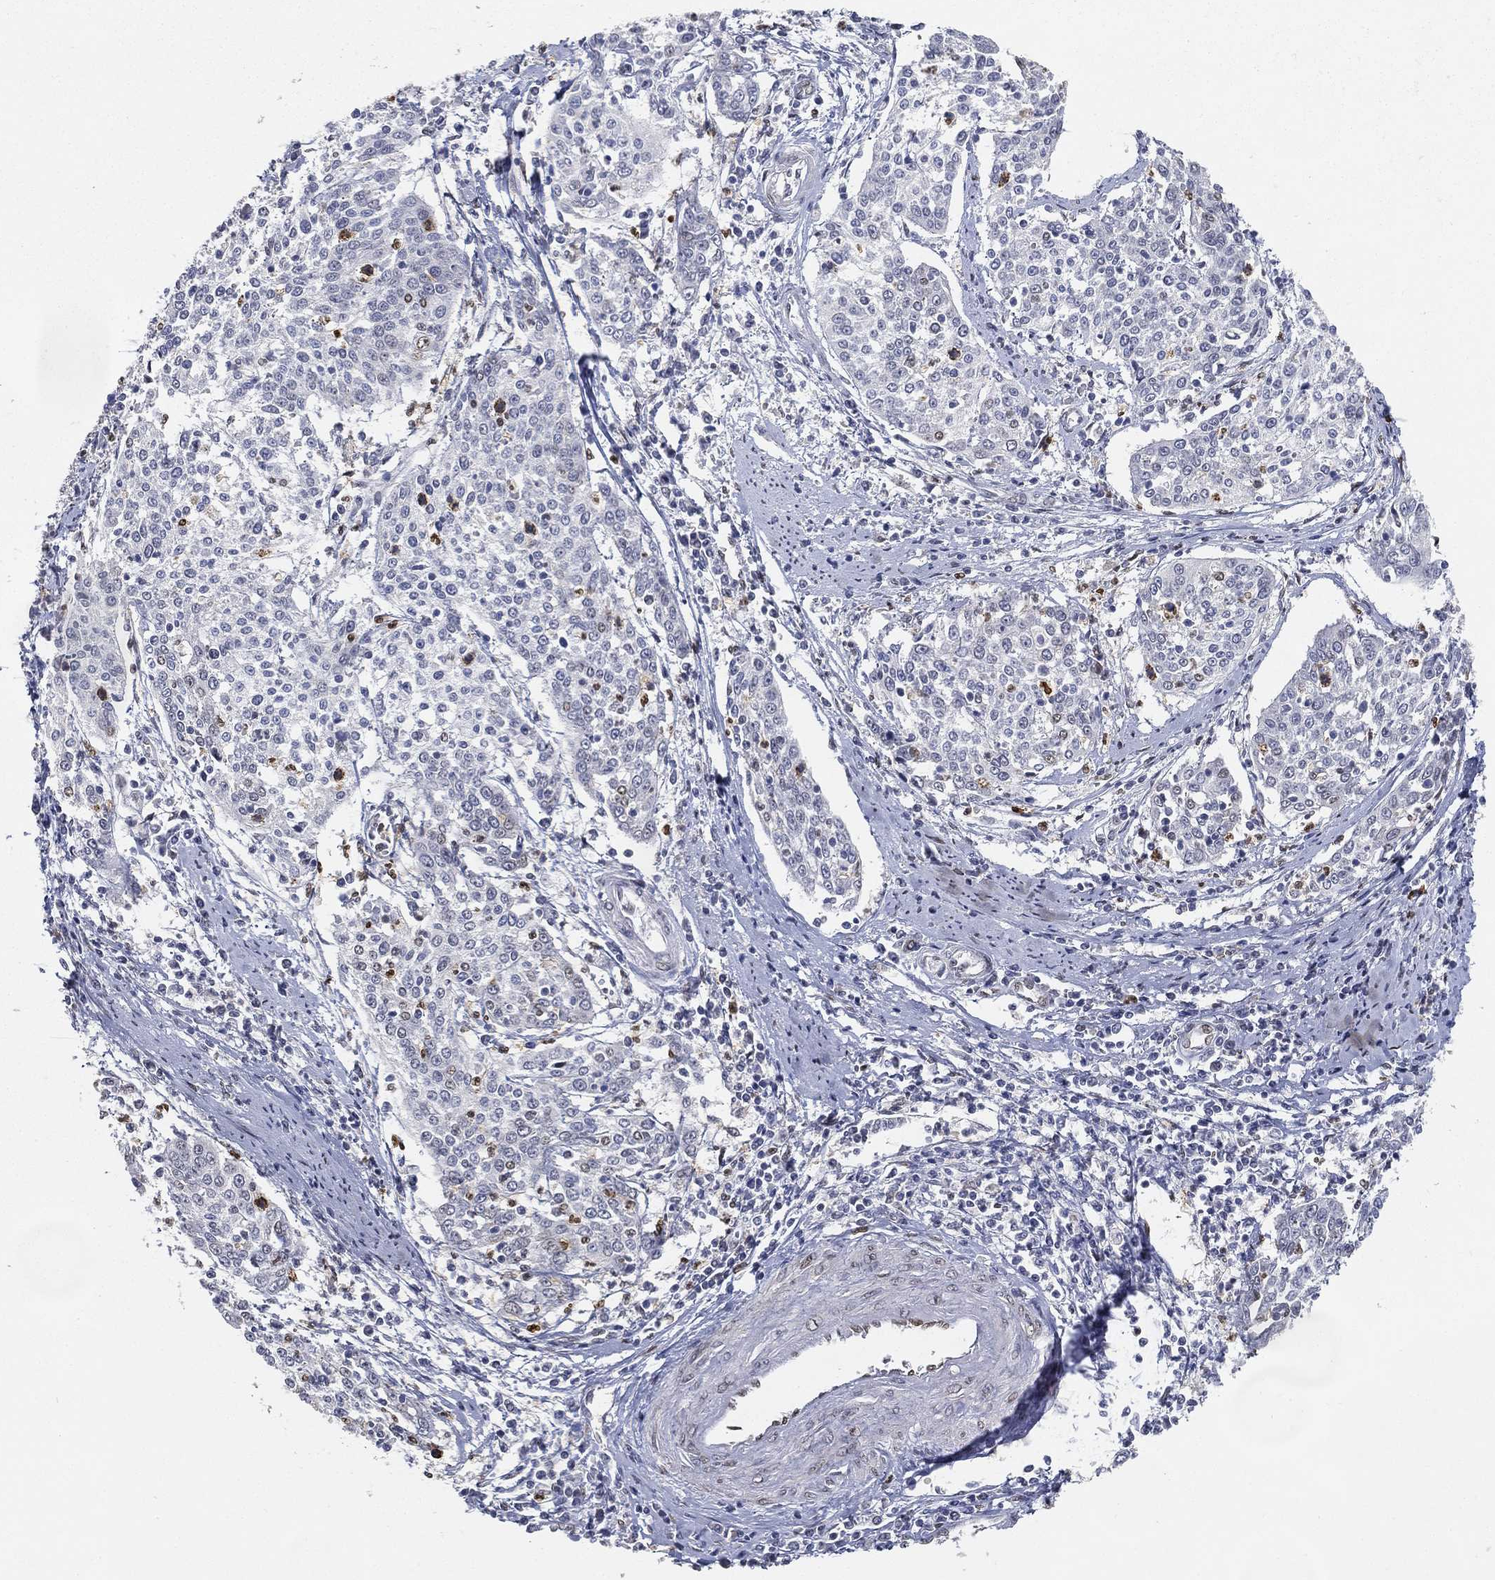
{"staining": {"intensity": "negative", "quantity": "none", "location": "none"}, "tissue": "cervical cancer", "cell_type": "Tumor cells", "image_type": "cancer", "snomed": [{"axis": "morphology", "description": "Squamous cell carcinoma, NOS"}, {"axis": "topography", "description": "Cervix"}], "caption": "Image shows no significant protein expression in tumor cells of cervical cancer.", "gene": "LMNB1", "patient": {"sex": "female", "age": 41}}